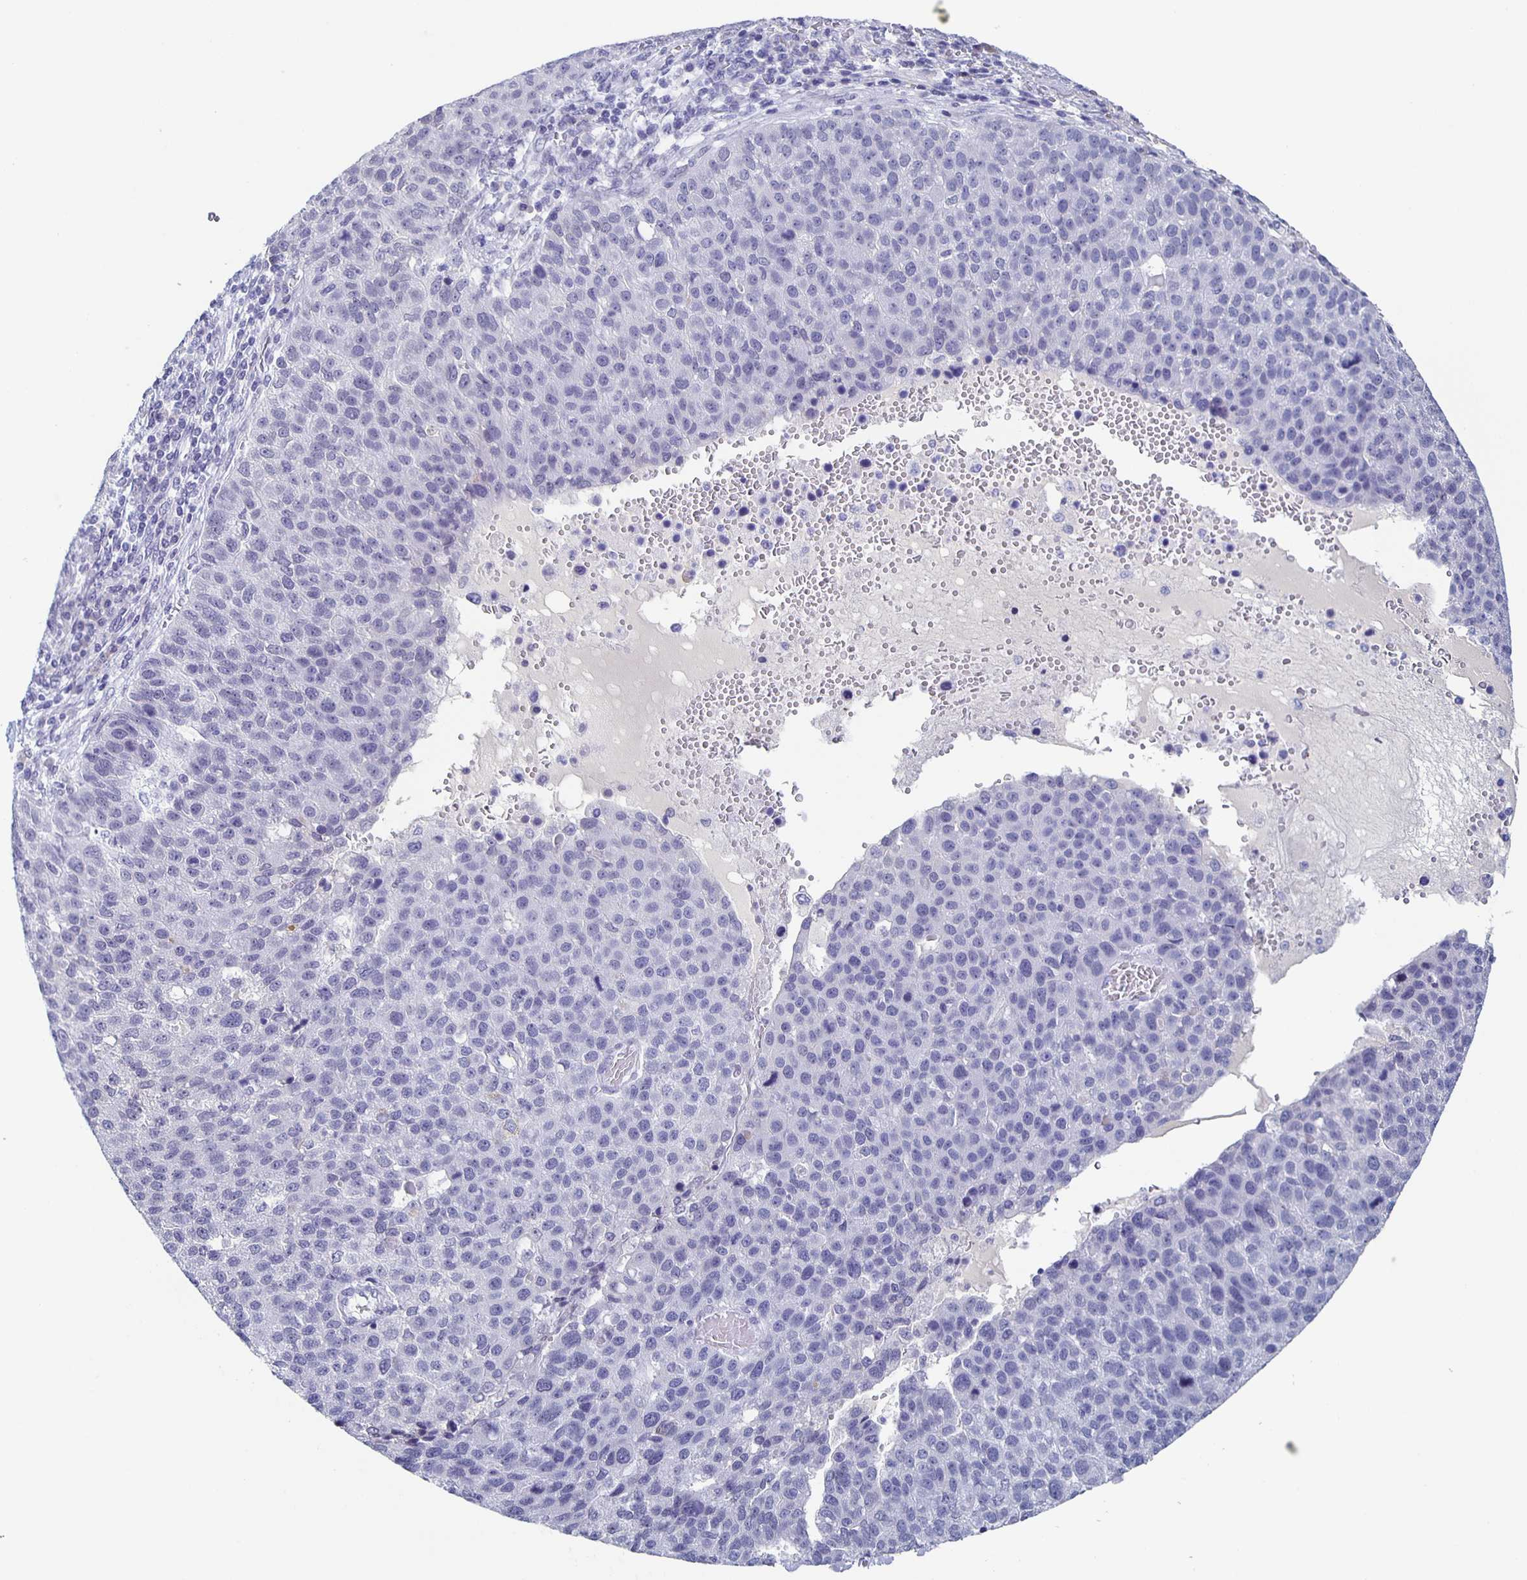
{"staining": {"intensity": "negative", "quantity": "none", "location": "none"}, "tissue": "pancreatic cancer", "cell_type": "Tumor cells", "image_type": "cancer", "snomed": [{"axis": "morphology", "description": "Adenocarcinoma, NOS"}, {"axis": "topography", "description": "Pancreas"}], "caption": "The micrograph reveals no significant staining in tumor cells of pancreatic cancer.", "gene": "CCDC17", "patient": {"sex": "female", "age": 61}}